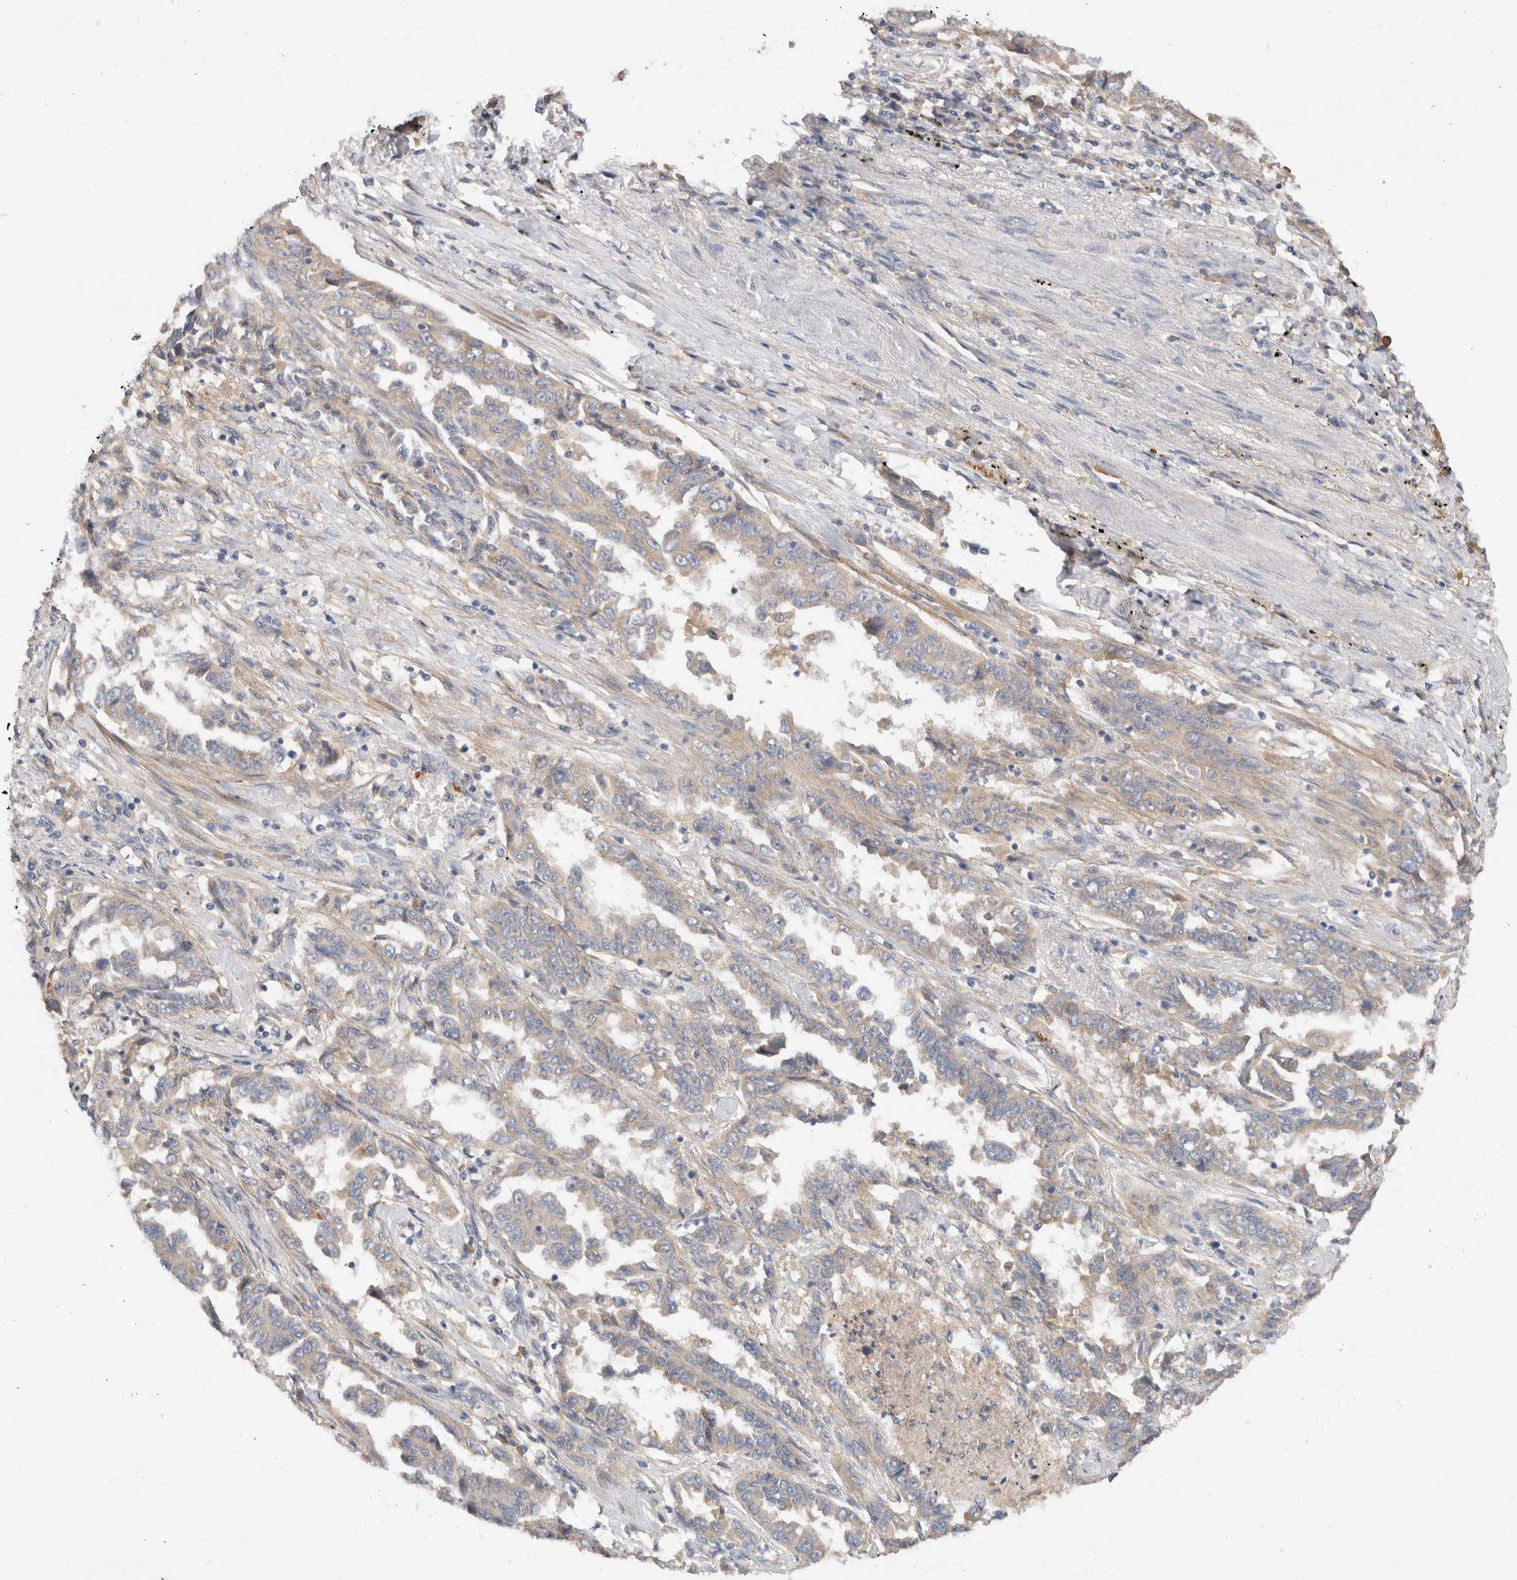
{"staining": {"intensity": "weak", "quantity": "25%-75%", "location": "cytoplasmic/membranous"}, "tissue": "lung cancer", "cell_type": "Tumor cells", "image_type": "cancer", "snomed": [{"axis": "morphology", "description": "Adenocarcinoma, NOS"}, {"axis": "topography", "description": "Lung"}], "caption": "Immunohistochemical staining of lung cancer shows low levels of weak cytoplasmic/membranous expression in about 25%-75% of tumor cells.", "gene": "SGK3", "patient": {"sex": "female", "age": 51}}